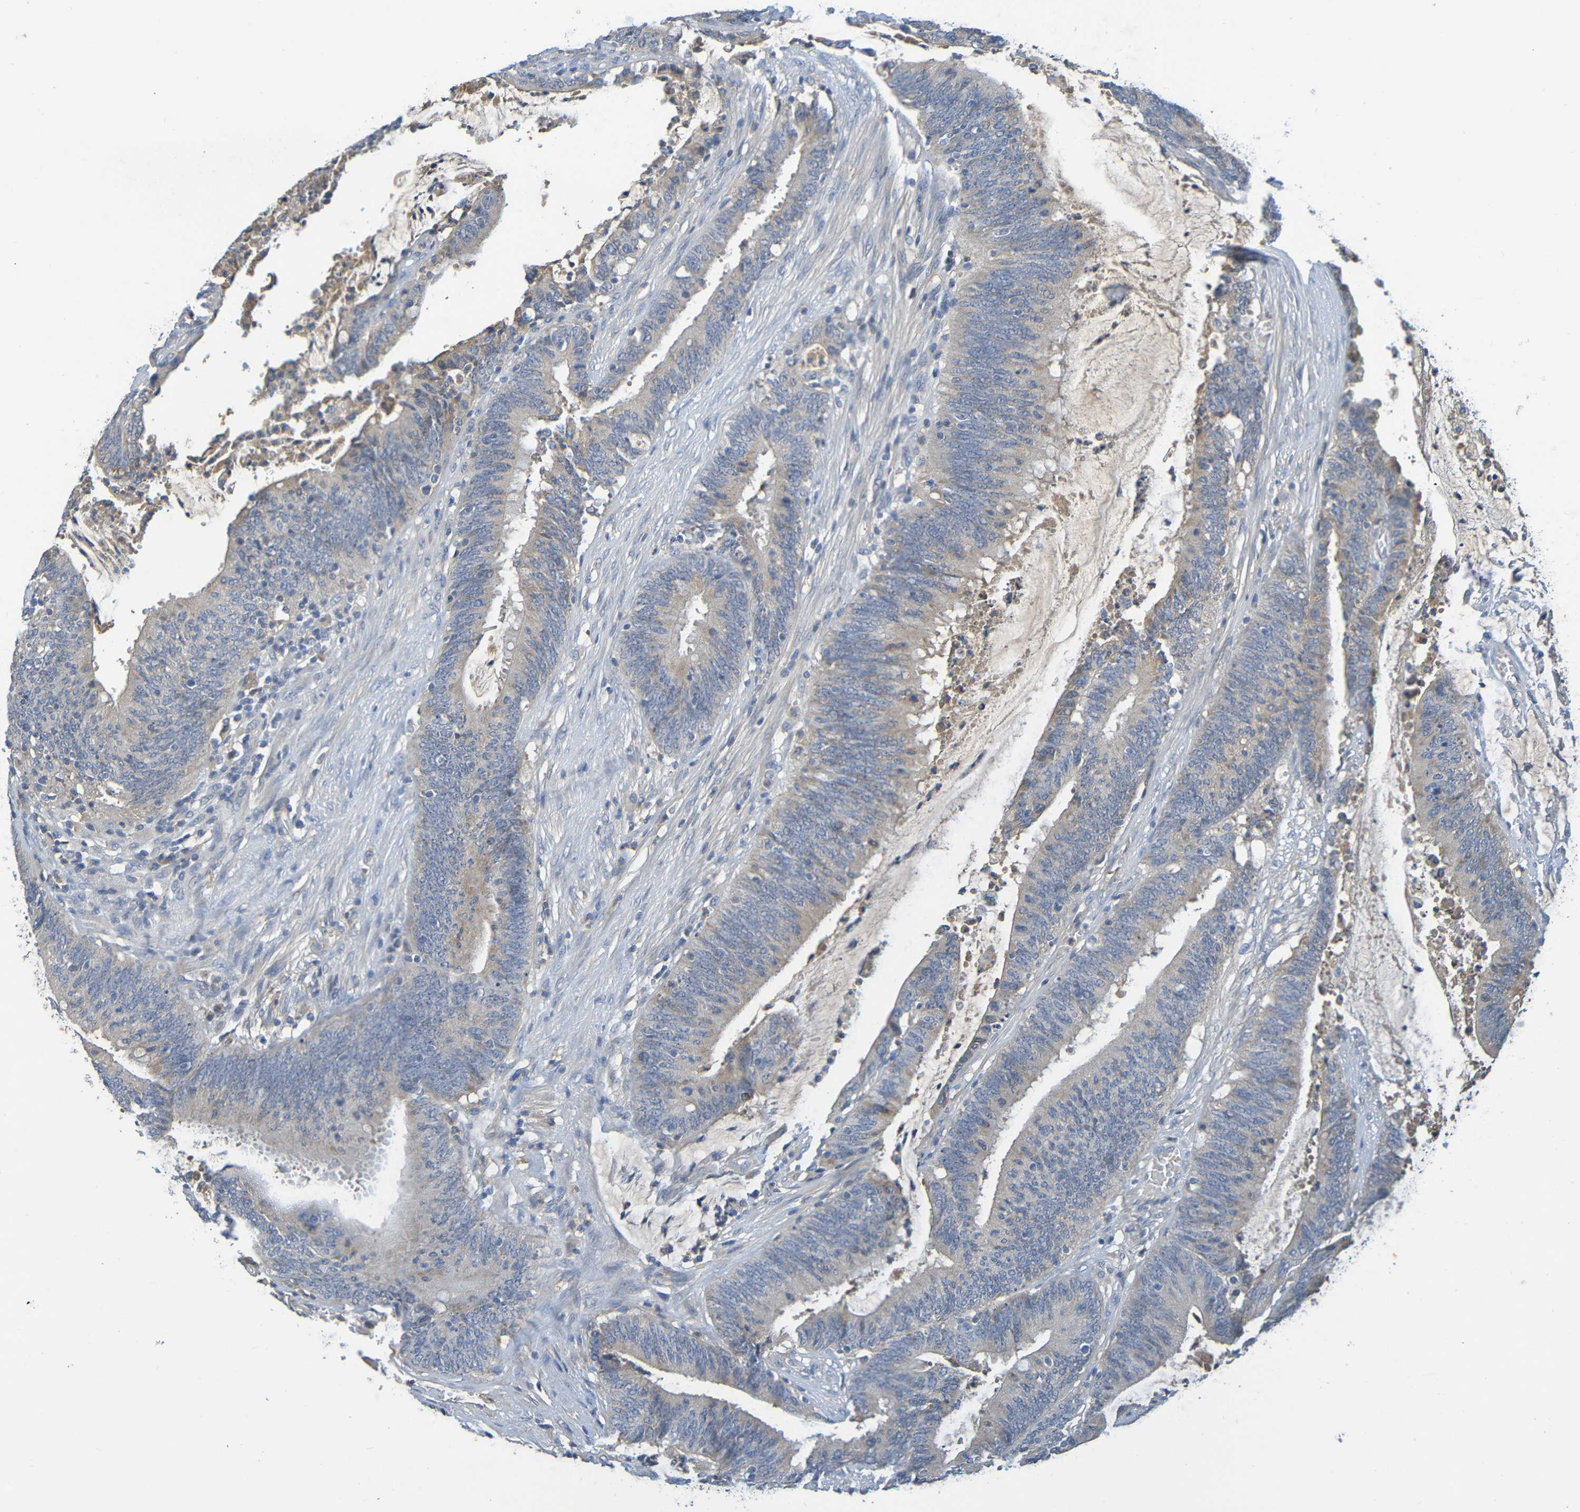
{"staining": {"intensity": "weak", "quantity": "25%-75%", "location": "cytoplasmic/membranous"}, "tissue": "colorectal cancer", "cell_type": "Tumor cells", "image_type": "cancer", "snomed": [{"axis": "morphology", "description": "Adenocarcinoma, NOS"}, {"axis": "topography", "description": "Rectum"}], "caption": "Tumor cells show low levels of weak cytoplasmic/membranous positivity in approximately 25%-75% of cells in human colorectal adenocarcinoma. (DAB IHC with brightfield microscopy, high magnification).", "gene": "C1QA", "patient": {"sex": "female", "age": 66}}